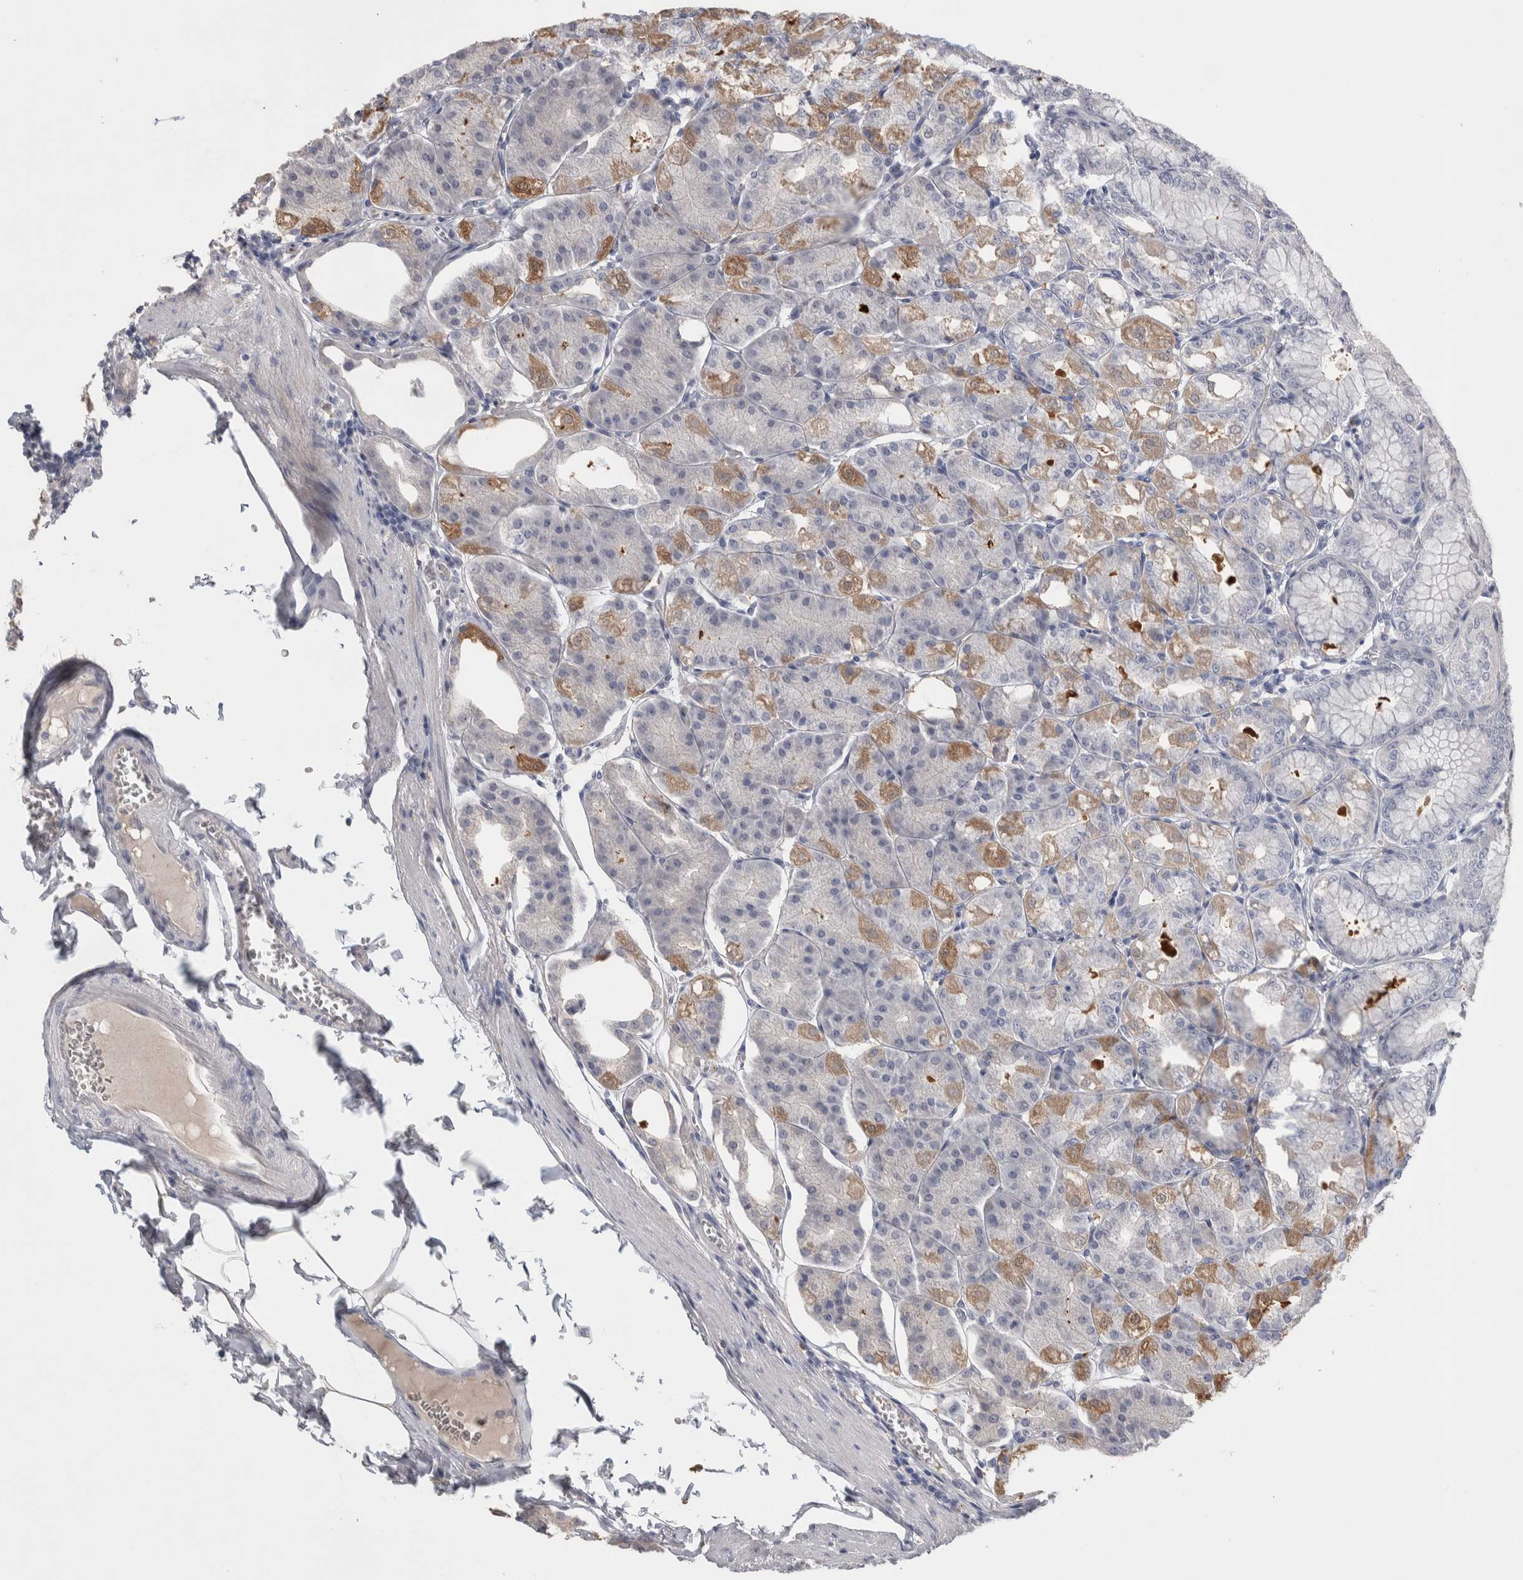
{"staining": {"intensity": "moderate", "quantity": "<25%", "location": "cytoplasmic/membranous"}, "tissue": "stomach", "cell_type": "Glandular cells", "image_type": "normal", "snomed": [{"axis": "morphology", "description": "Normal tissue, NOS"}, {"axis": "topography", "description": "Stomach, lower"}], "caption": "Moderate cytoplasmic/membranous protein expression is present in about <25% of glandular cells in stomach. (DAB (3,3'-diaminobenzidine) = brown stain, brightfield microscopy at high magnification).", "gene": "CEP131", "patient": {"sex": "male", "age": 71}}